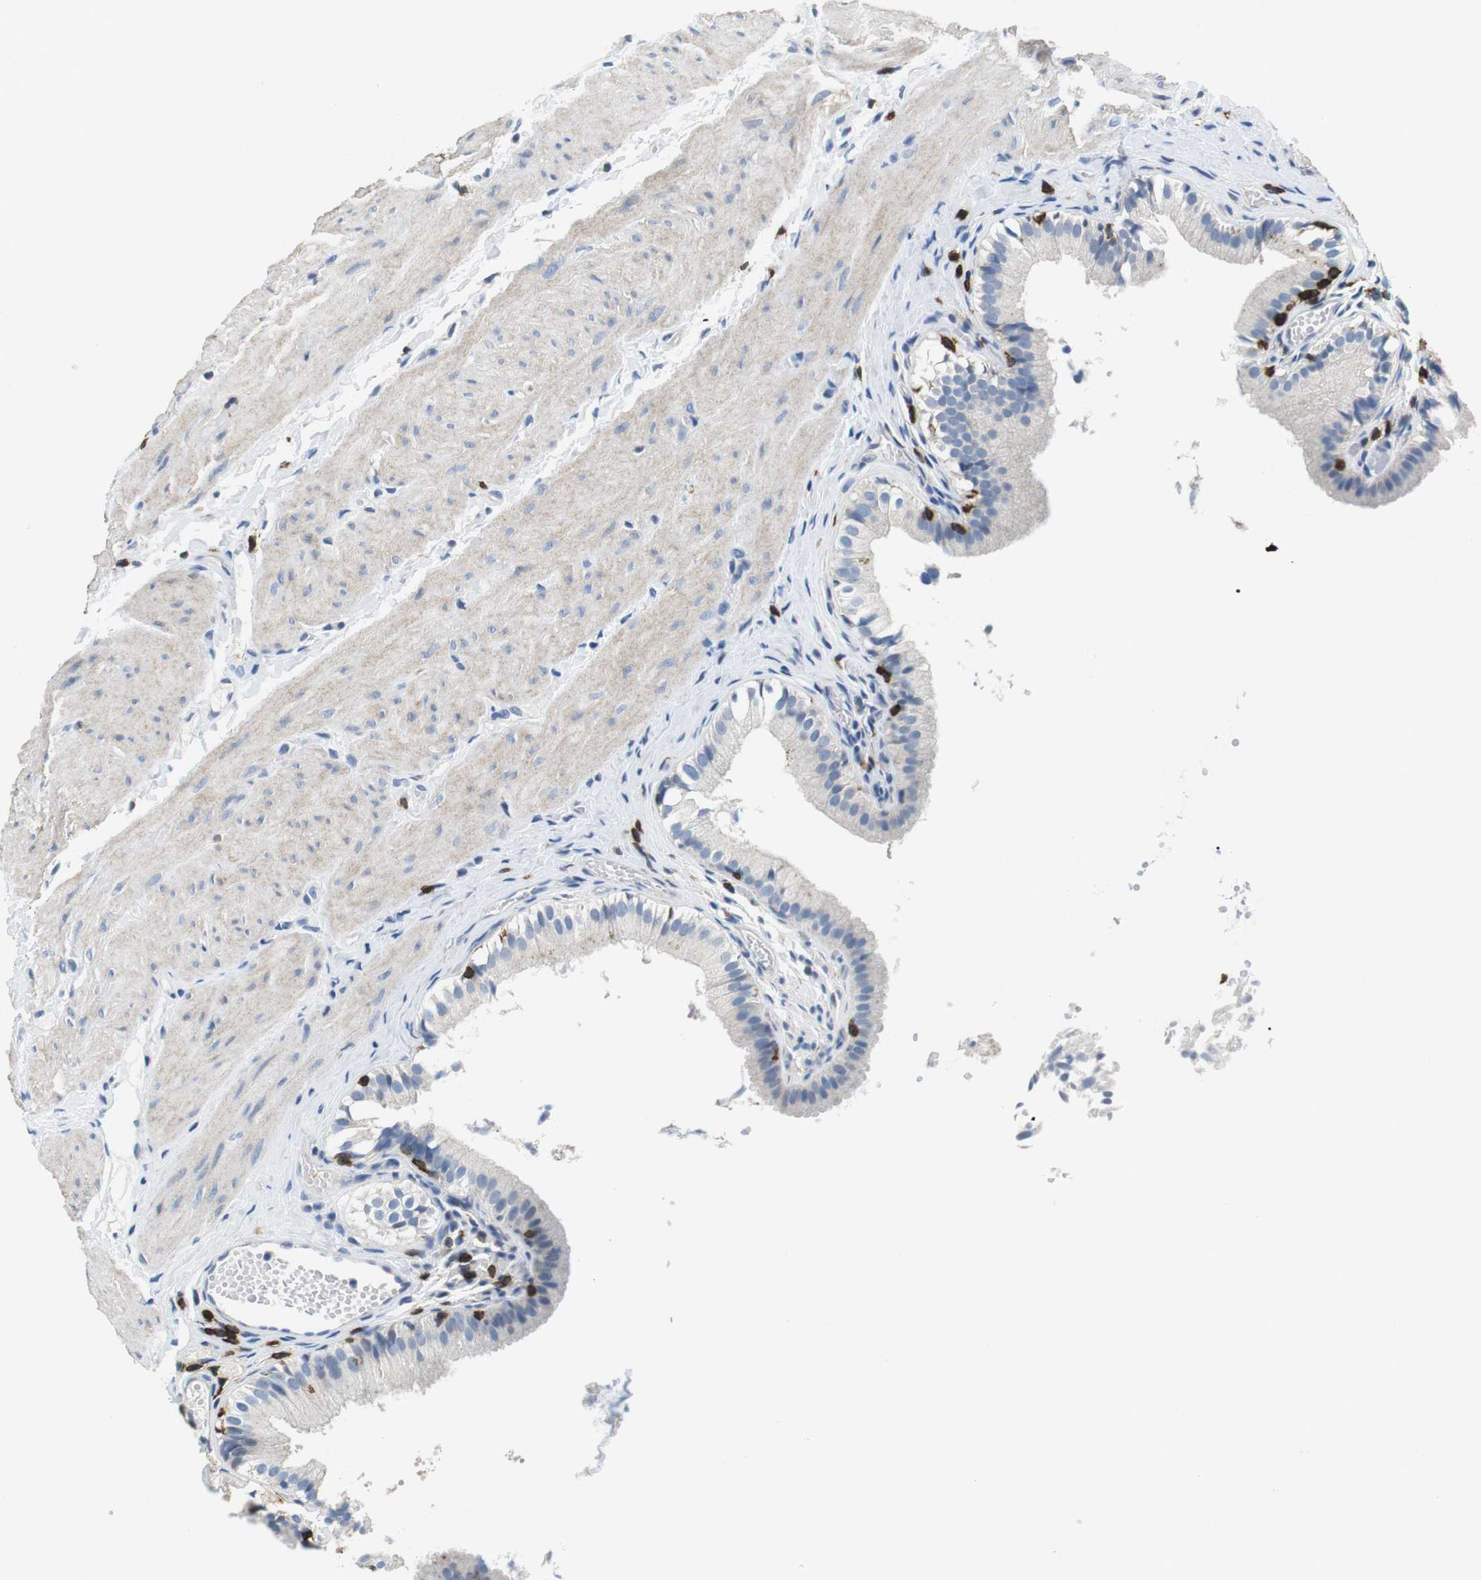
{"staining": {"intensity": "moderate", "quantity": "<25%", "location": "cytoplasmic/membranous"}, "tissue": "gallbladder", "cell_type": "Glandular cells", "image_type": "normal", "snomed": [{"axis": "morphology", "description": "Normal tissue, NOS"}, {"axis": "topography", "description": "Gallbladder"}], "caption": "This histopathology image displays immunohistochemistry staining of benign gallbladder, with low moderate cytoplasmic/membranous staining in about <25% of glandular cells.", "gene": "CD6", "patient": {"sex": "female", "age": 26}}